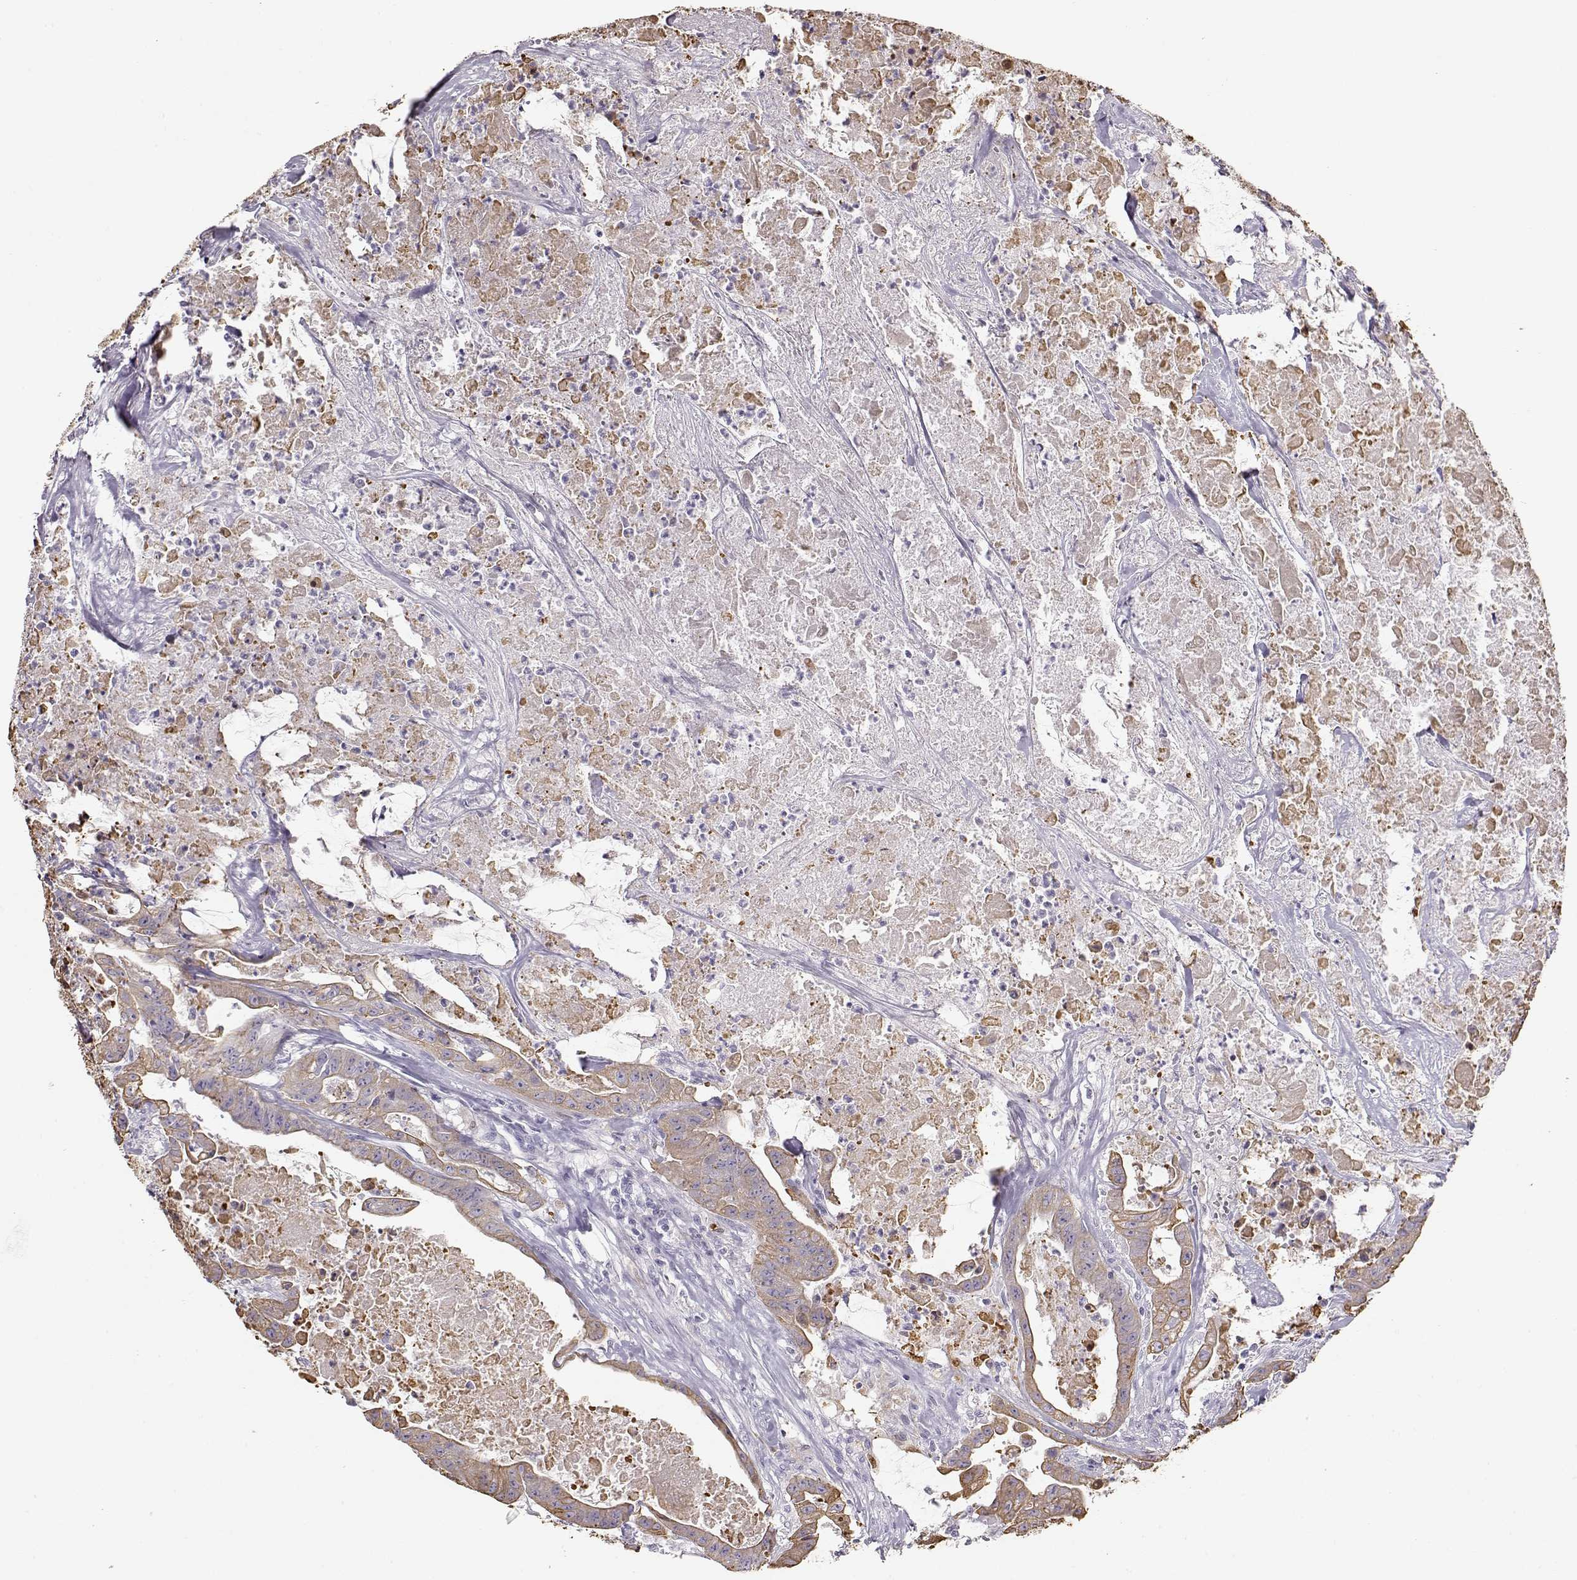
{"staining": {"intensity": "weak", "quantity": ">75%", "location": "cytoplasmic/membranous"}, "tissue": "colorectal cancer", "cell_type": "Tumor cells", "image_type": "cancer", "snomed": [{"axis": "morphology", "description": "Adenocarcinoma, NOS"}, {"axis": "topography", "description": "Colon"}], "caption": "An immunohistochemistry photomicrograph of tumor tissue is shown. Protein staining in brown shows weak cytoplasmic/membranous positivity in colorectal cancer (adenocarcinoma) within tumor cells.", "gene": "S100B", "patient": {"sex": "male", "age": 33}}